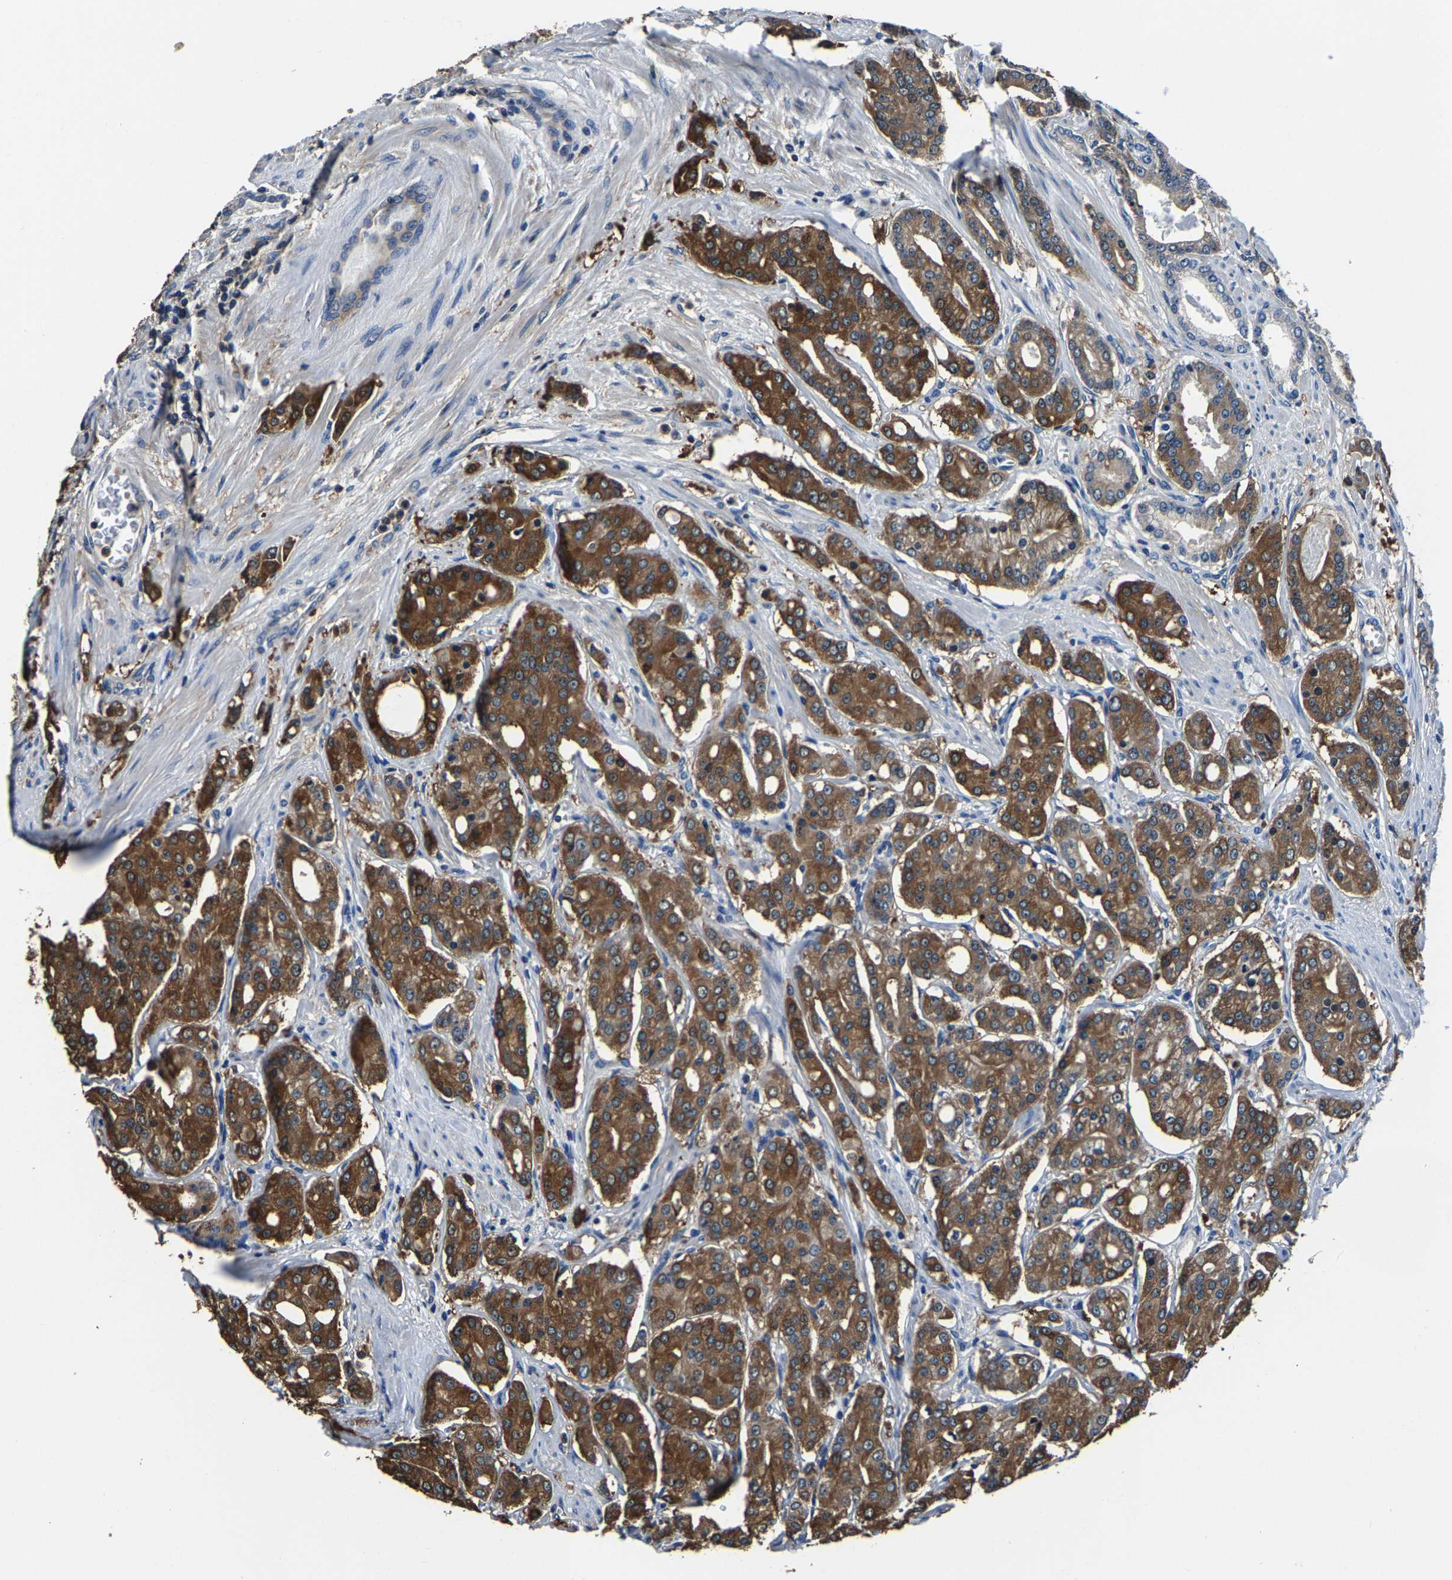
{"staining": {"intensity": "moderate", "quantity": ">75%", "location": "cytoplasmic/membranous"}, "tissue": "prostate cancer", "cell_type": "Tumor cells", "image_type": "cancer", "snomed": [{"axis": "morphology", "description": "Adenocarcinoma, High grade"}, {"axis": "topography", "description": "Prostate"}], "caption": "An immunohistochemistry photomicrograph of neoplastic tissue is shown. Protein staining in brown highlights moderate cytoplasmic/membranous positivity in prostate adenocarcinoma (high-grade) within tumor cells.", "gene": "ALDOB", "patient": {"sex": "male", "age": 71}}